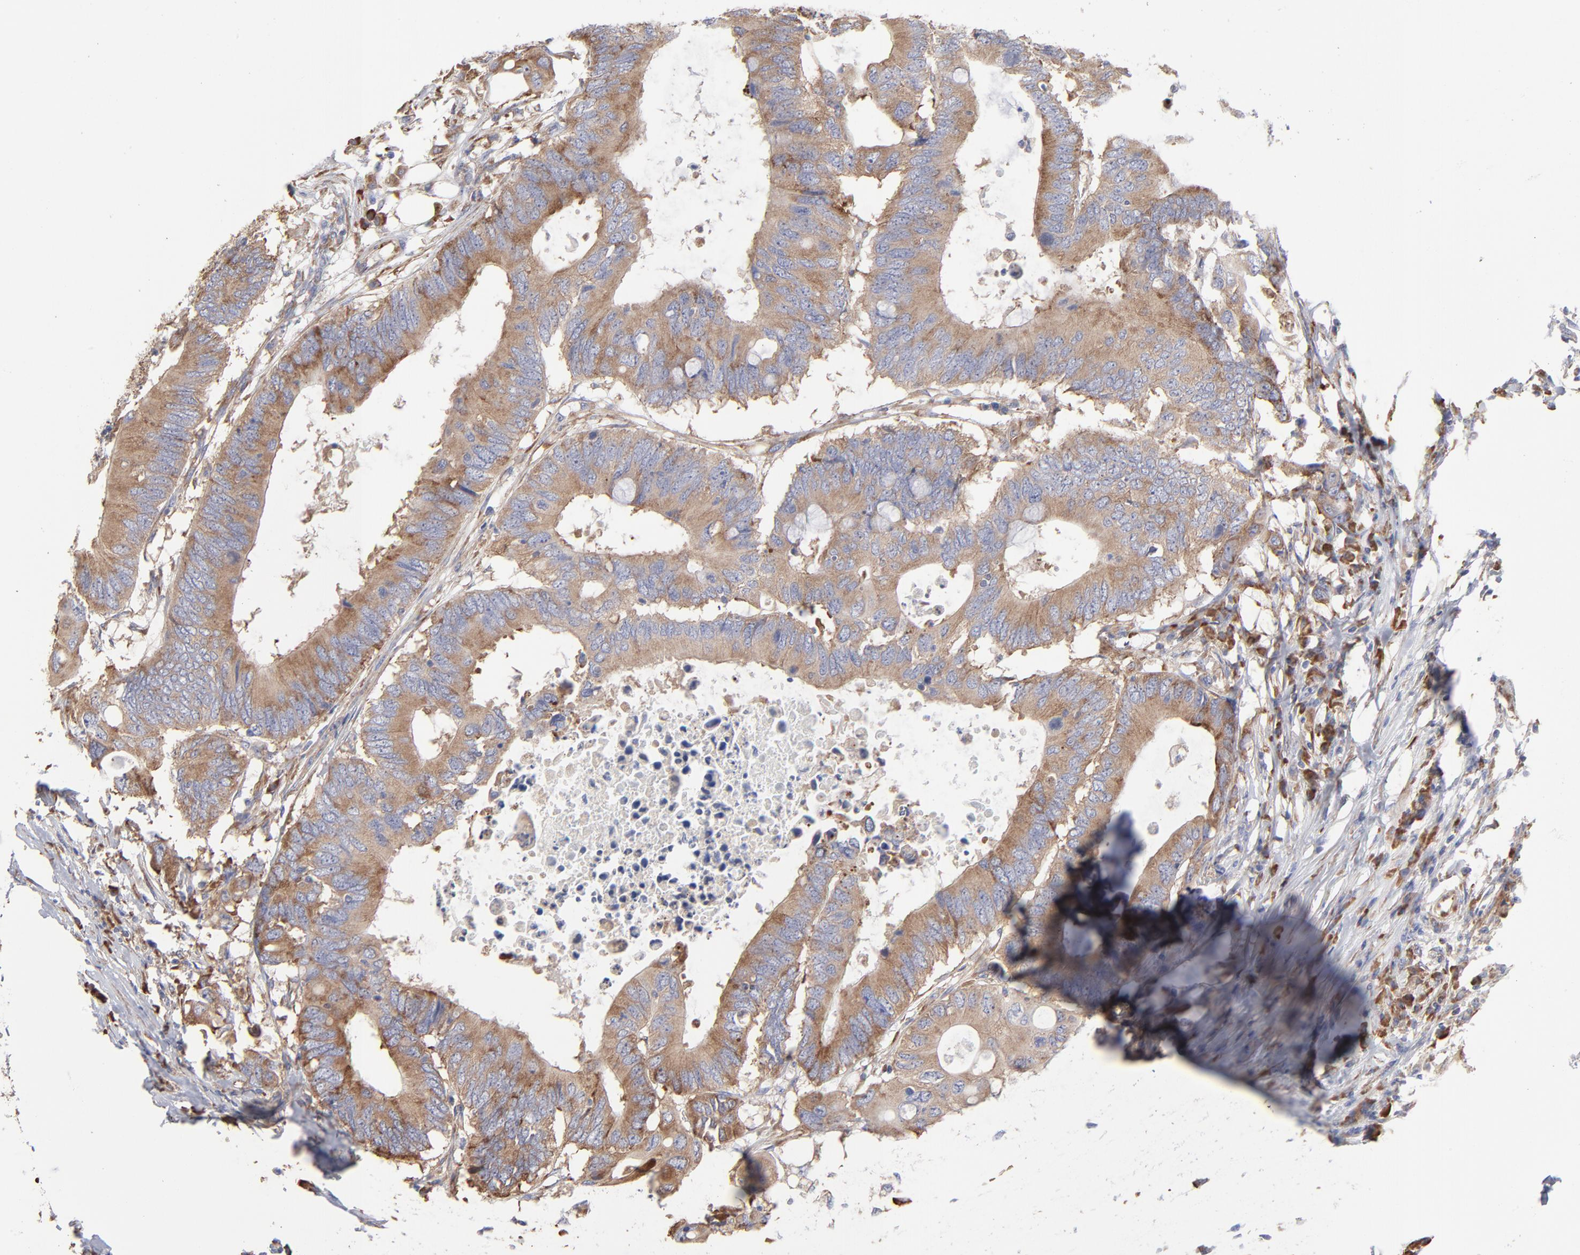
{"staining": {"intensity": "moderate", "quantity": ">75%", "location": "cytoplasmic/membranous"}, "tissue": "colorectal cancer", "cell_type": "Tumor cells", "image_type": "cancer", "snomed": [{"axis": "morphology", "description": "Adenocarcinoma, NOS"}, {"axis": "topography", "description": "Colon"}], "caption": "Moderate cytoplasmic/membranous expression for a protein is identified in approximately >75% of tumor cells of adenocarcinoma (colorectal) using immunohistochemistry.", "gene": "RPL3", "patient": {"sex": "male", "age": 71}}